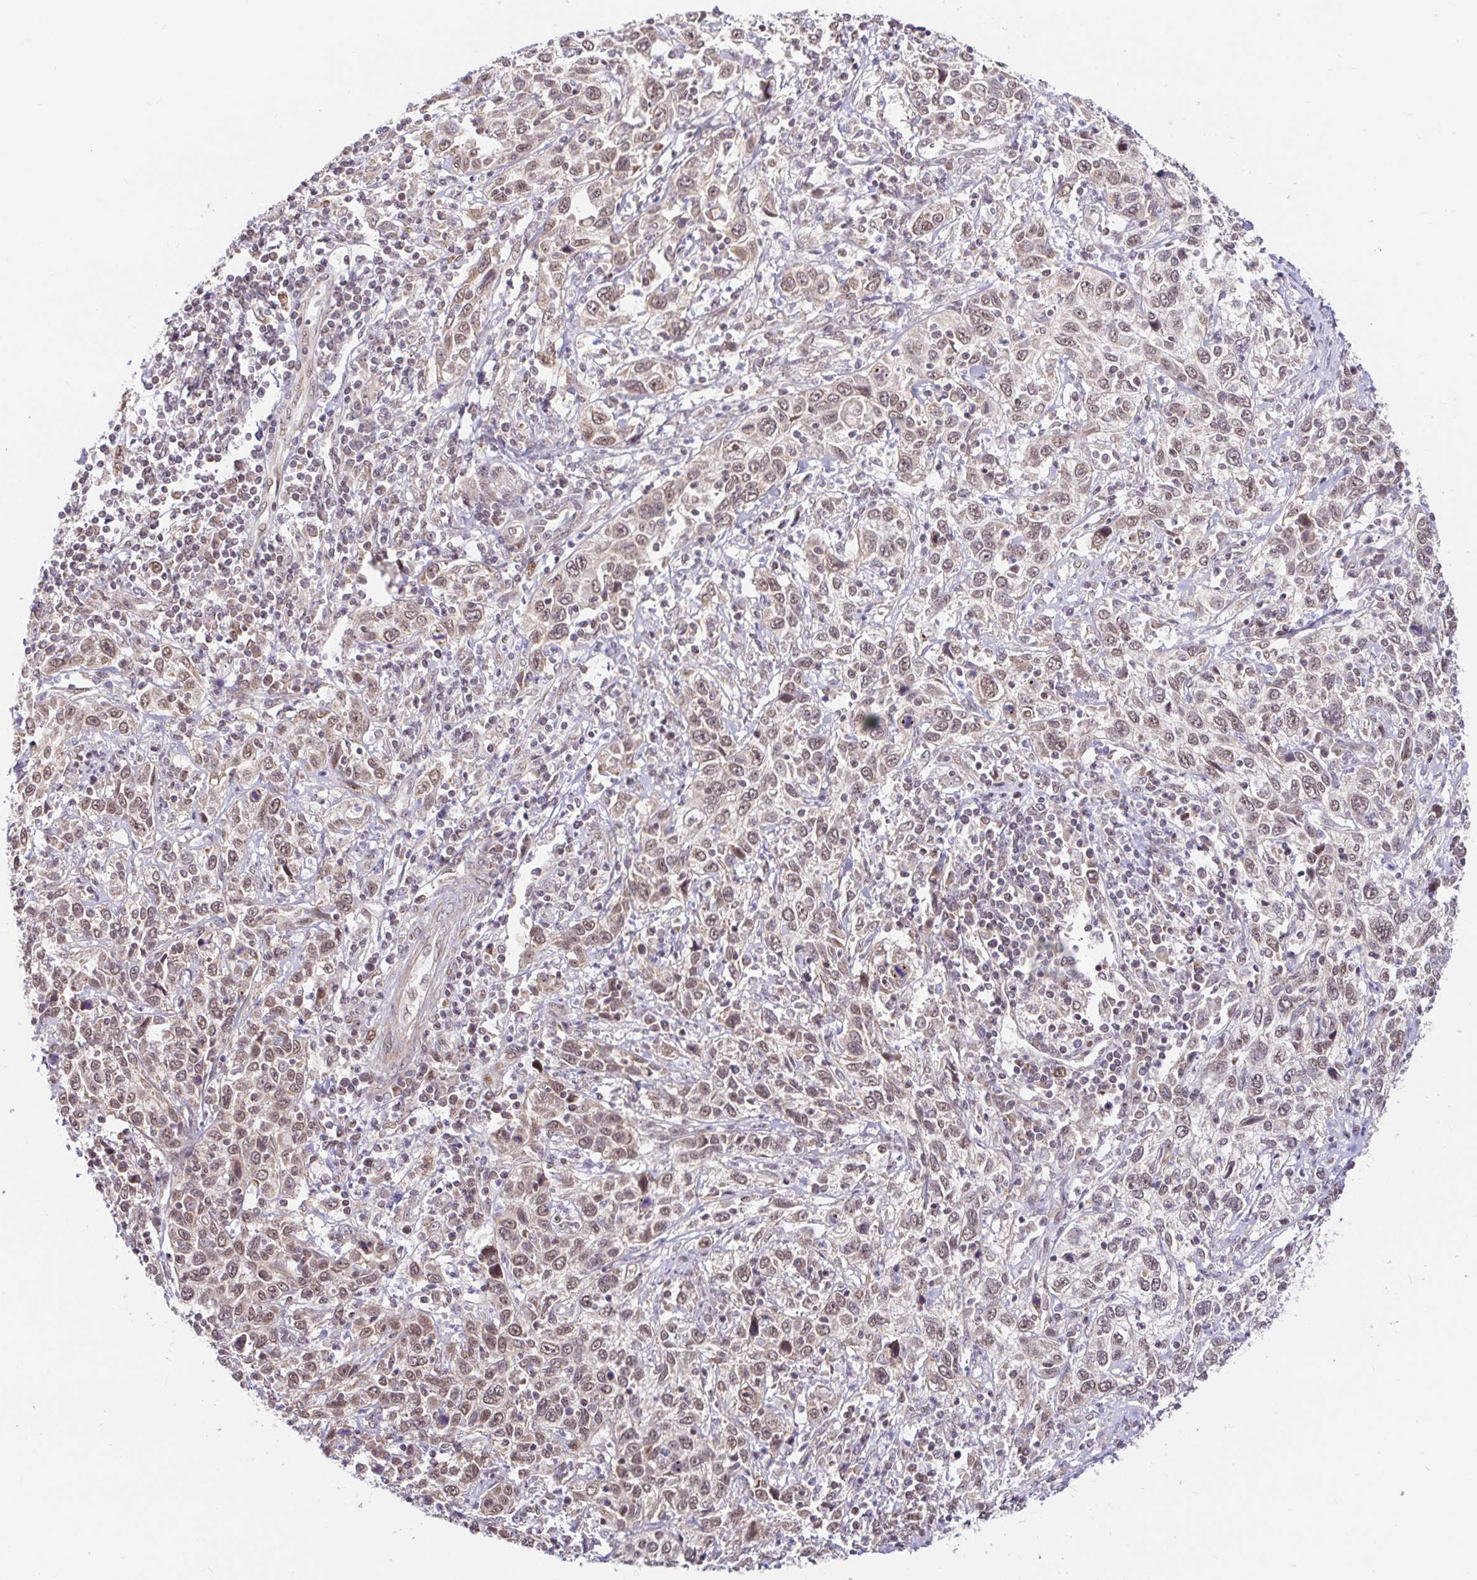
{"staining": {"intensity": "moderate", "quantity": ">75%", "location": "nuclear"}, "tissue": "cervical cancer", "cell_type": "Tumor cells", "image_type": "cancer", "snomed": [{"axis": "morphology", "description": "Squamous cell carcinoma, NOS"}, {"axis": "topography", "description": "Cervix"}], "caption": "Immunohistochemical staining of human cervical cancer (squamous cell carcinoma) exhibits moderate nuclear protein positivity in approximately >75% of tumor cells.", "gene": "TIMM50", "patient": {"sex": "female", "age": 46}}